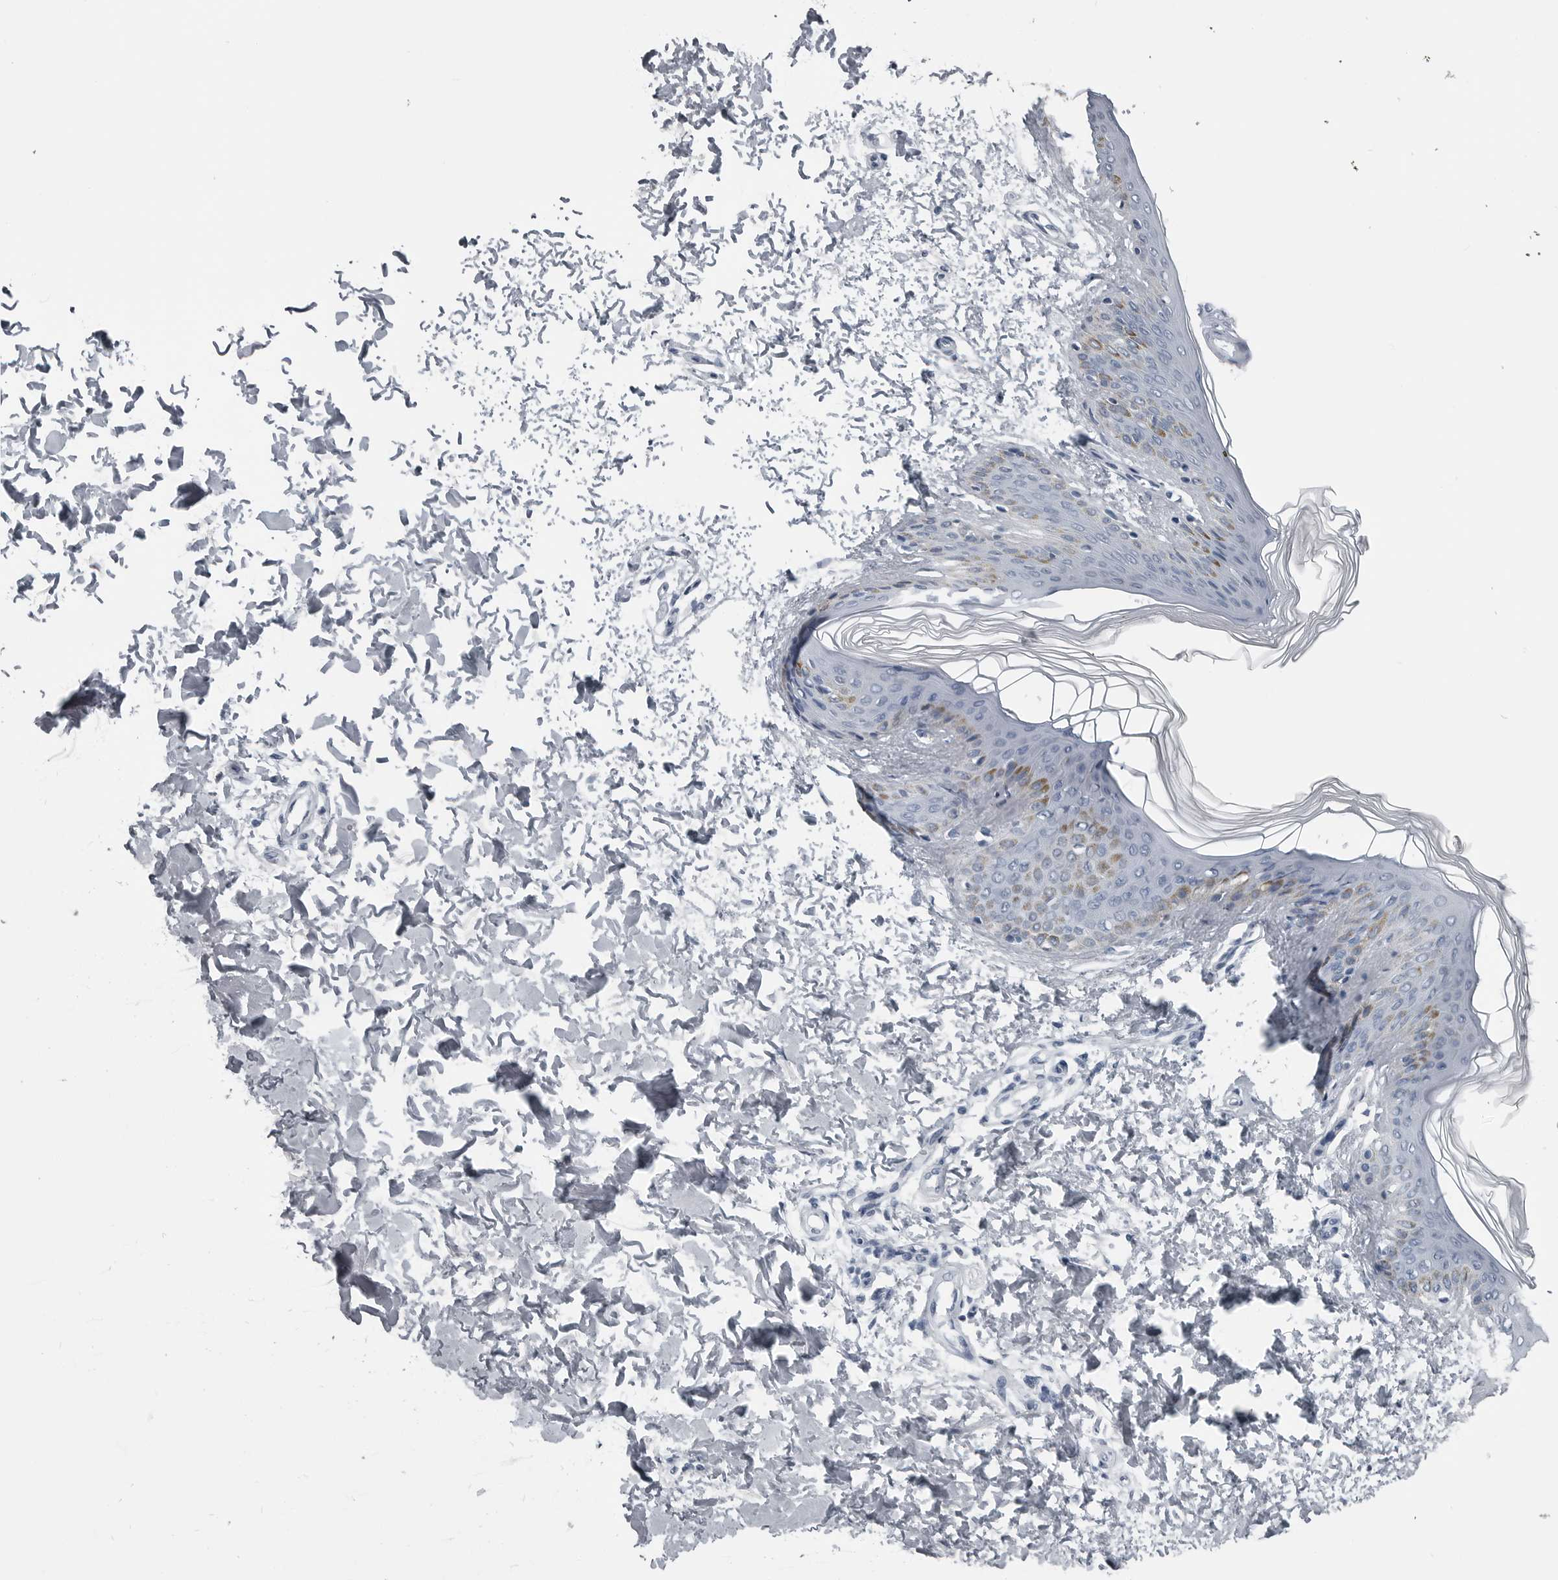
{"staining": {"intensity": "negative", "quantity": "none", "location": "none"}, "tissue": "skin", "cell_type": "Fibroblasts", "image_type": "normal", "snomed": [{"axis": "morphology", "description": "Normal tissue, NOS"}, {"axis": "morphology", "description": "Neoplasm, benign, NOS"}, {"axis": "topography", "description": "Skin"}, {"axis": "topography", "description": "Soft tissue"}], "caption": "IHC of benign human skin shows no expression in fibroblasts.", "gene": "SPINK1", "patient": {"sex": "male", "age": 26}}